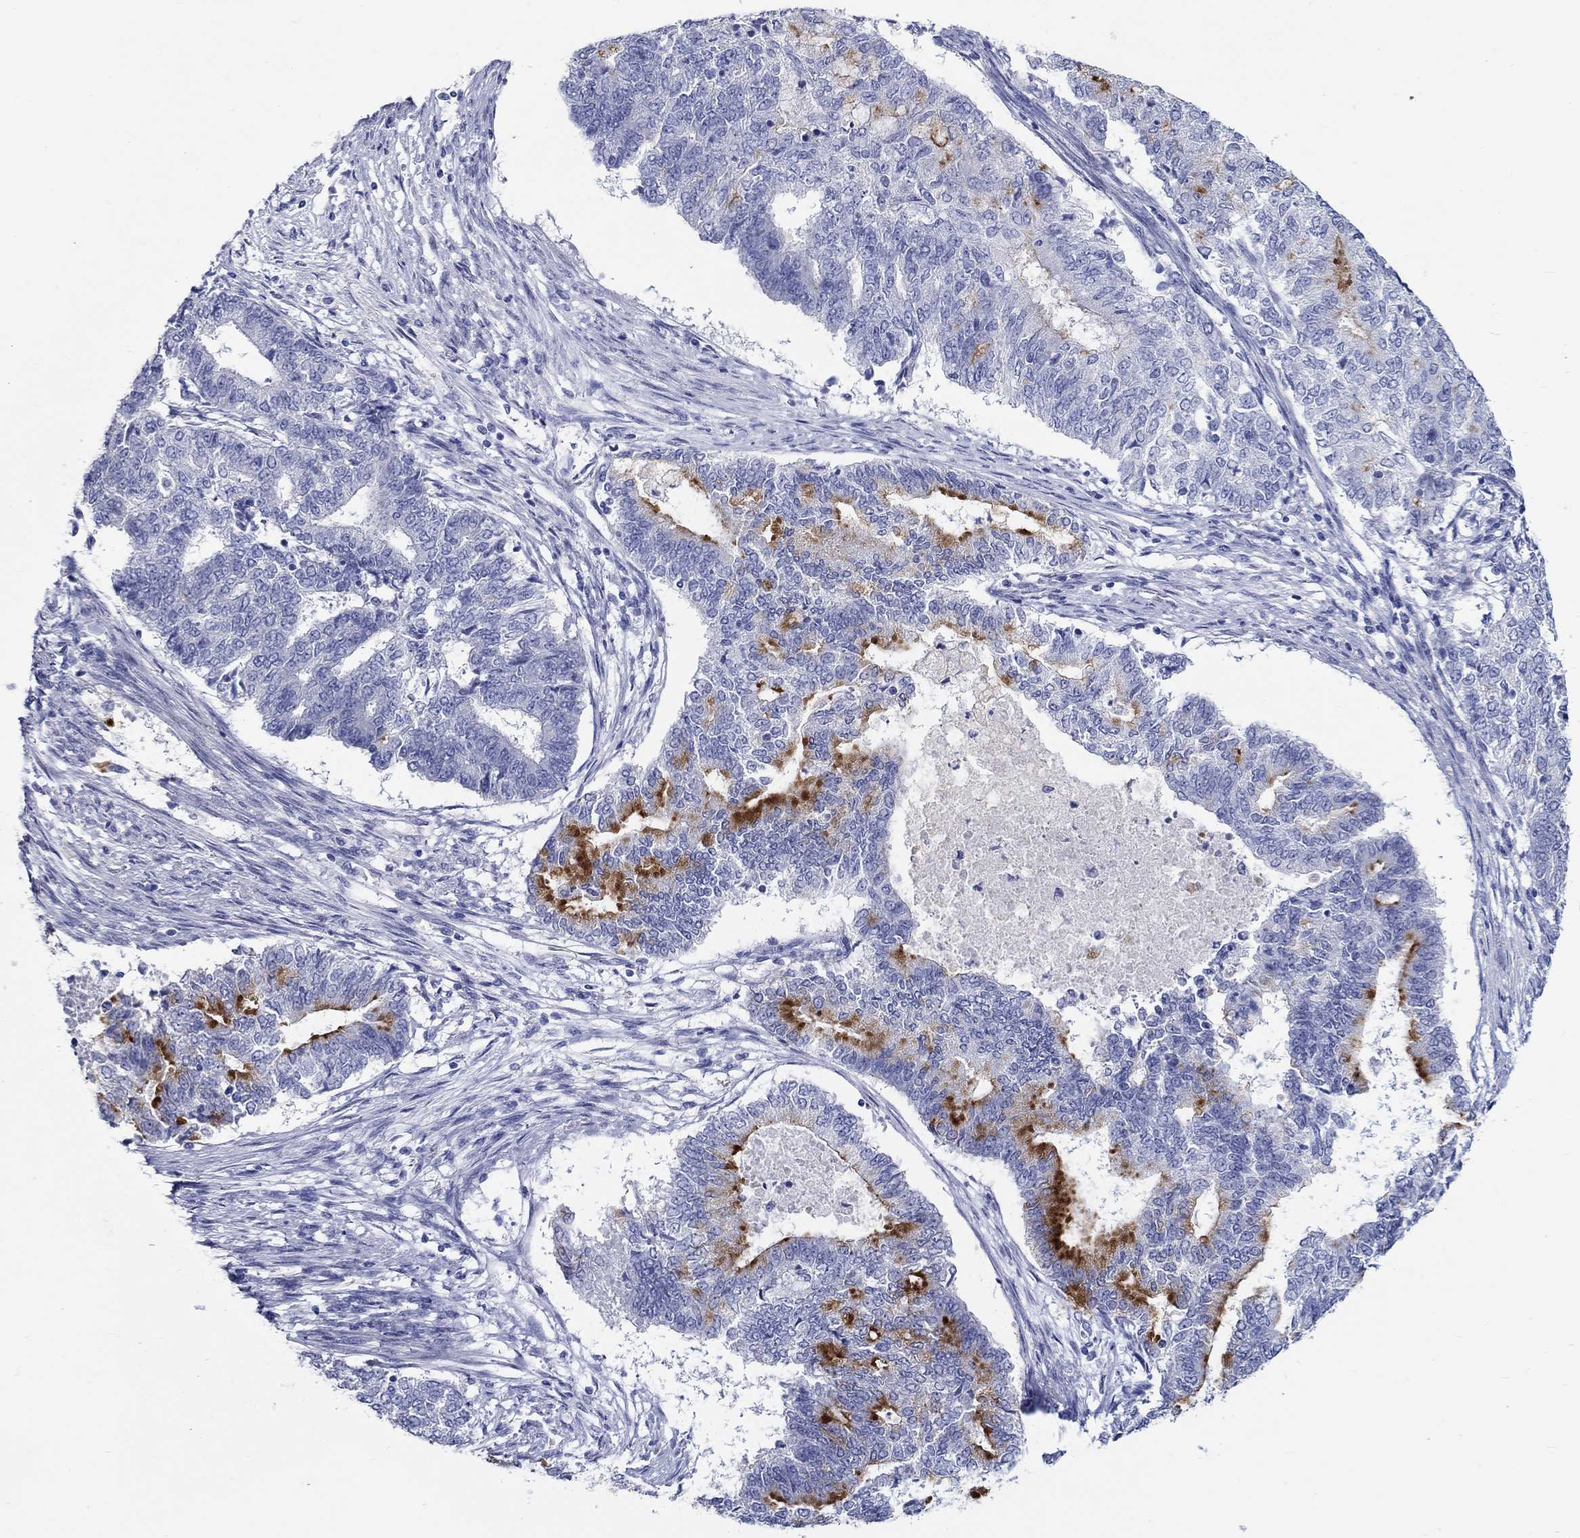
{"staining": {"intensity": "strong", "quantity": "<25%", "location": "cytoplasmic/membranous"}, "tissue": "endometrial cancer", "cell_type": "Tumor cells", "image_type": "cancer", "snomed": [{"axis": "morphology", "description": "Adenocarcinoma, NOS"}, {"axis": "topography", "description": "Endometrium"}], "caption": "The photomicrograph reveals a brown stain indicating the presence of a protein in the cytoplasmic/membranous of tumor cells in endometrial adenocarcinoma.", "gene": "CRYGS", "patient": {"sex": "female", "age": 65}}